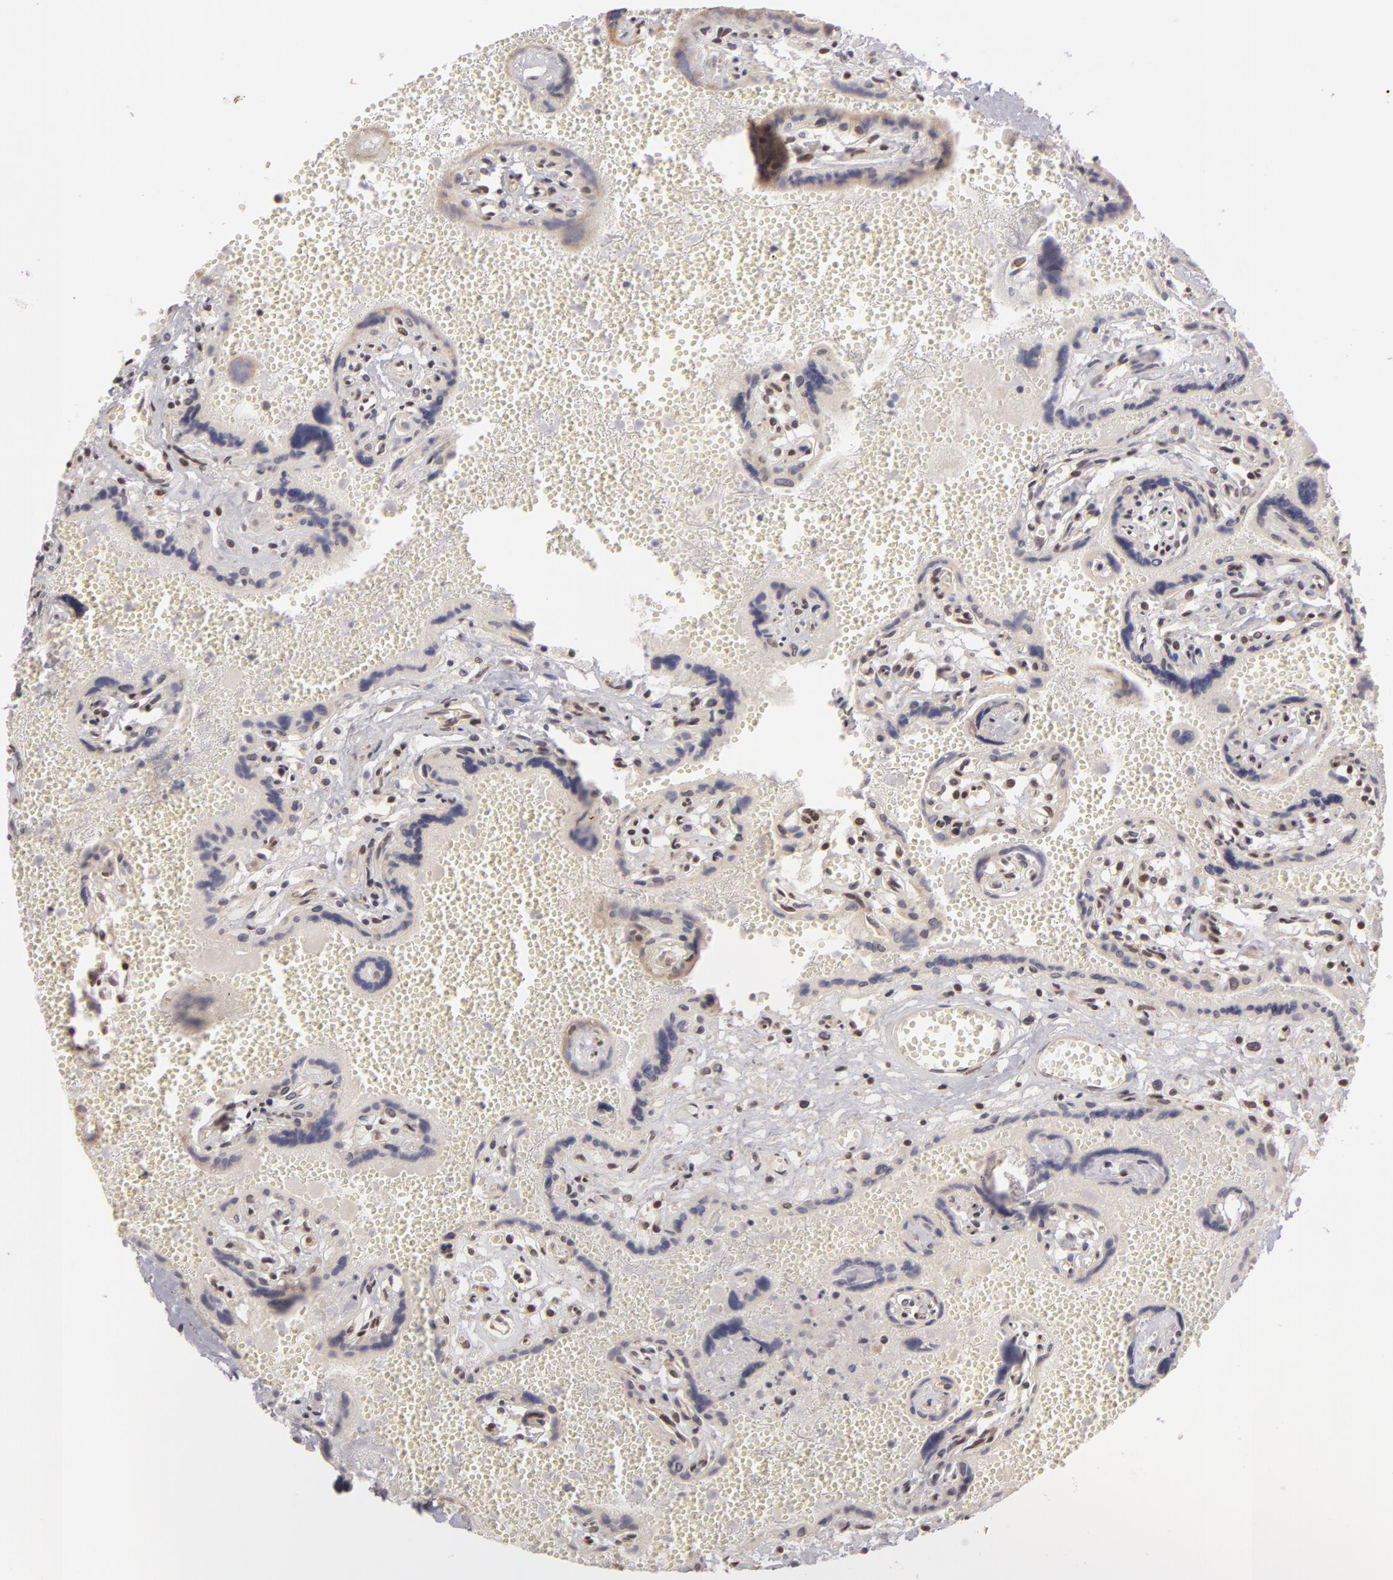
{"staining": {"intensity": "moderate", "quantity": ">75%", "location": "cytoplasmic/membranous,nuclear"}, "tissue": "placenta", "cell_type": "Decidual cells", "image_type": "normal", "snomed": [{"axis": "morphology", "description": "Normal tissue, NOS"}, {"axis": "topography", "description": "Placenta"}], "caption": "IHC of unremarkable human placenta reveals medium levels of moderate cytoplasmic/membranous,nuclear staining in approximately >75% of decidual cells. Using DAB (brown) and hematoxylin (blue) stains, captured at high magnification using brightfield microscopy.", "gene": "ZNF133", "patient": {"sex": "female", "age": 40}}